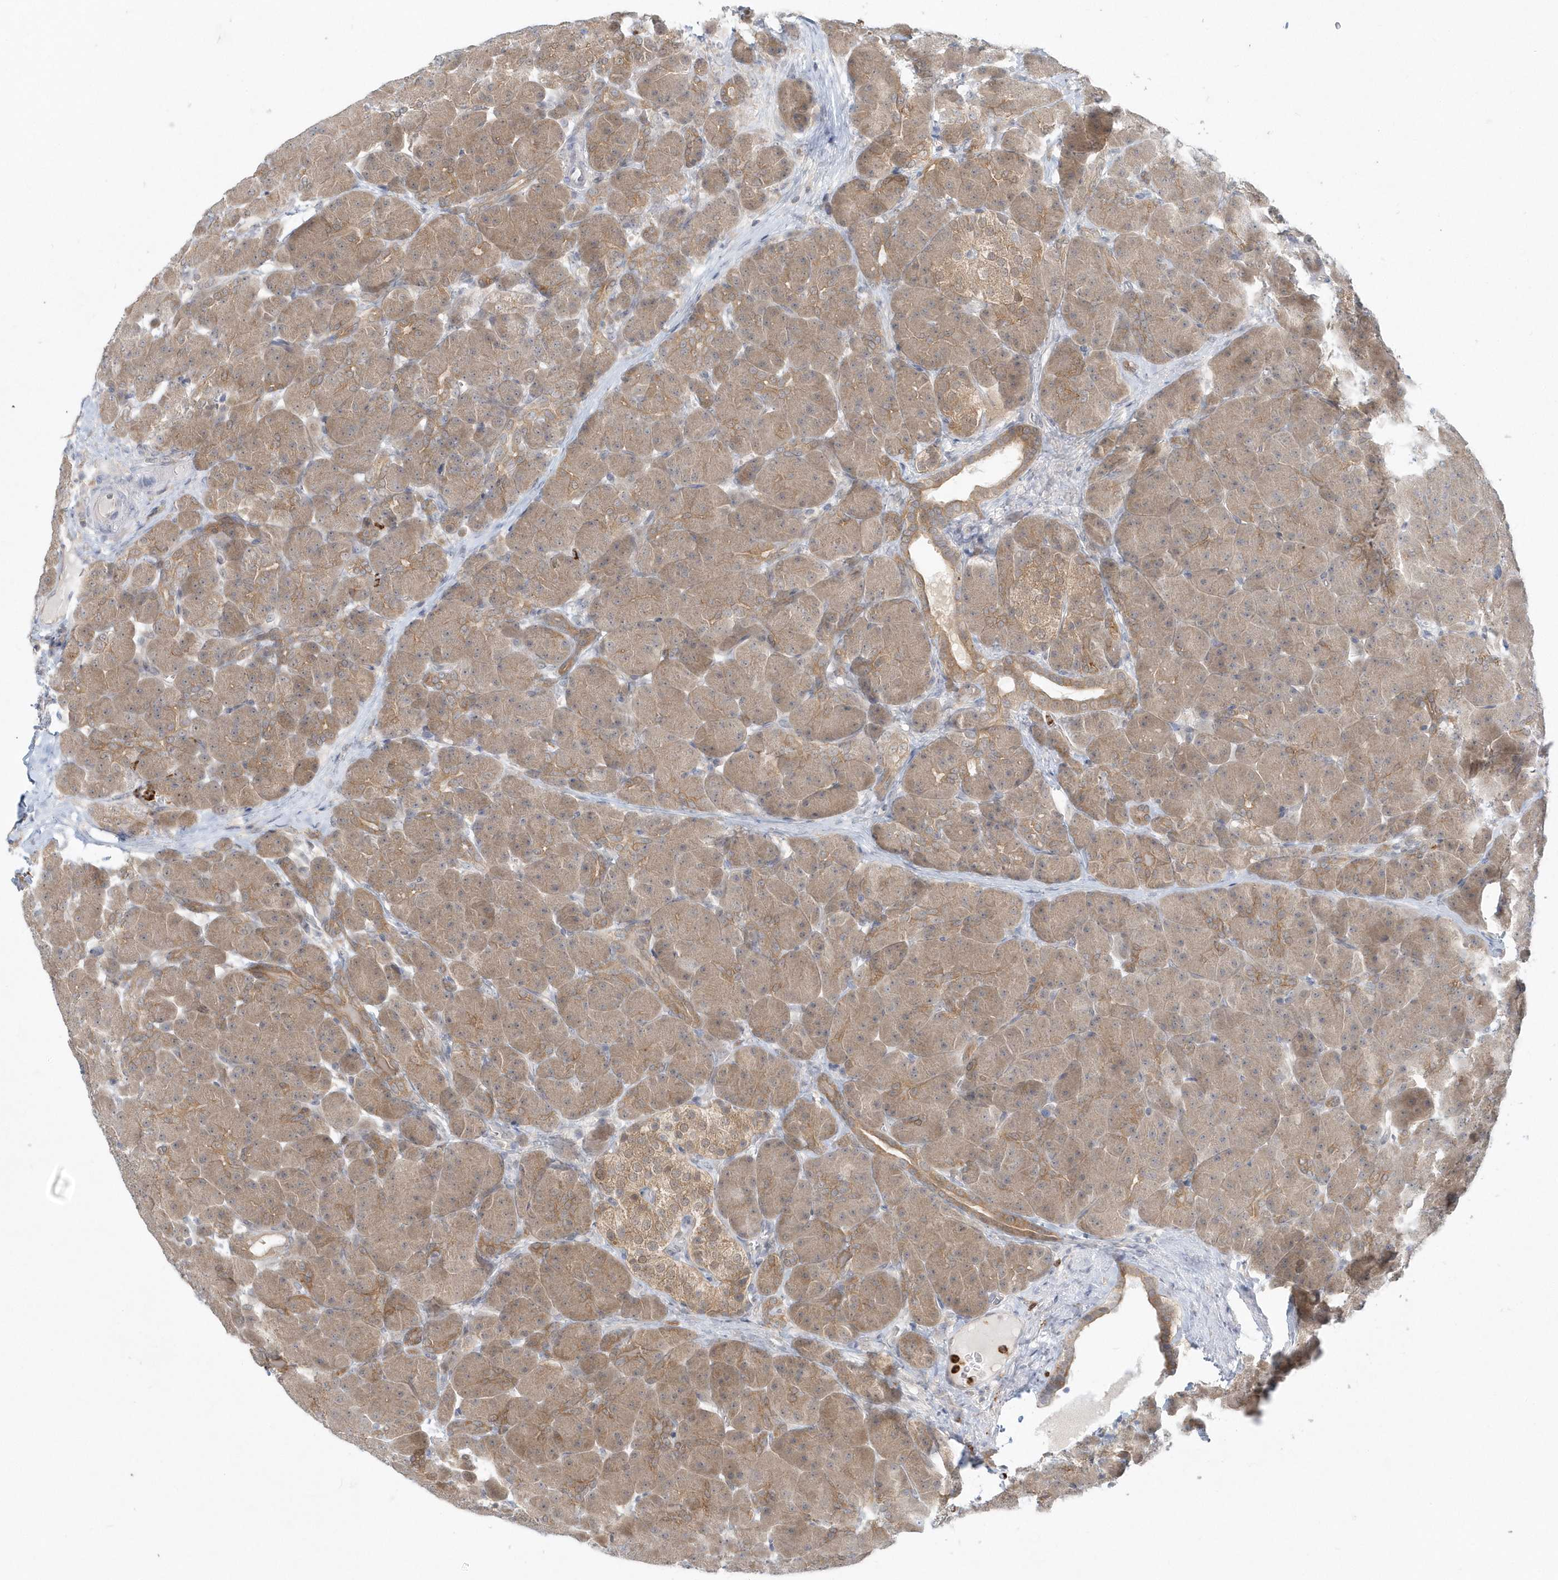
{"staining": {"intensity": "moderate", "quantity": ">75%", "location": "cytoplasmic/membranous"}, "tissue": "pancreas", "cell_type": "Exocrine glandular cells", "image_type": "normal", "snomed": [{"axis": "morphology", "description": "Normal tissue, NOS"}, {"axis": "topography", "description": "Pancreas"}], "caption": "A medium amount of moderate cytoplasmic/membranous expression is appreciated in about >75% of exocrine glandular cells in unremarkable pancreas. (DAB IHC, brown staining for protein, blue staining for nuclei).", "gene": "RNF7", "patient": {"sex": "male", "age": 66}}